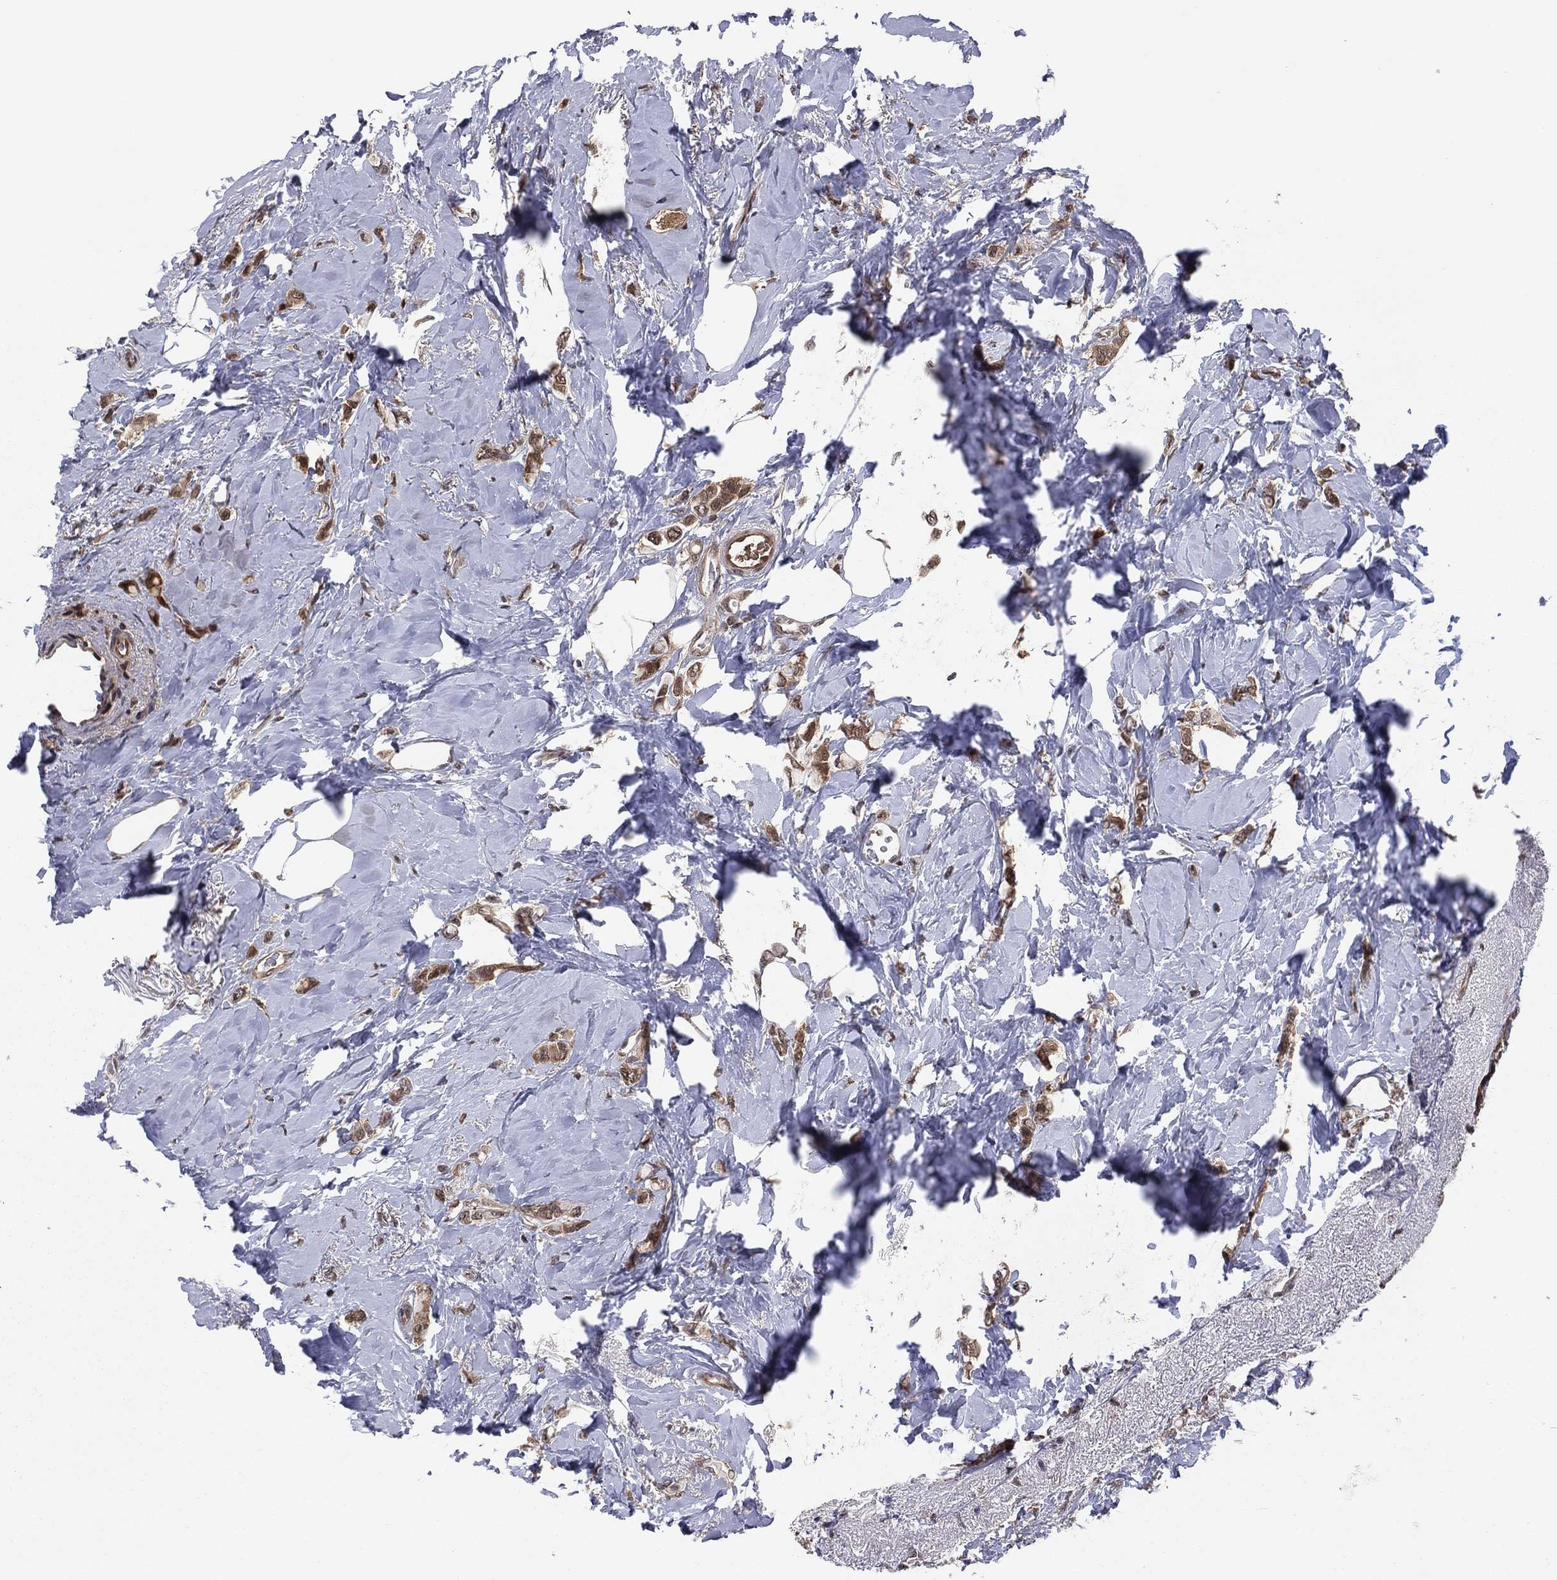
{"staining": {"intensity": "moderate", "quantity": ">75%", "location": "cytoplasmic/membranous,nuclear"}, "tissue": "breast cancer", "cell_type": "Tumor cells", "image_type": "cancer", "snomed": [{"axis": "morphology", "description": "Lobular carcinoma"}, {"axis": "topography", "description": "Breast"}], "caption": "Immunohistochemistry (IHC) micrograph of neoplastic tissue: breast lobular carcinoma stained using immunohistochemistry (IHC) exhibits medium levels of moderate protein expression localized specifically in the cytoplasmic/membranous and nuclear of tumor cells, appearing as a cytoplasmic/membranous and nuclear brown color.", "gene": "ICOSLG", "patient": {"sex": "female", "age": 66}}